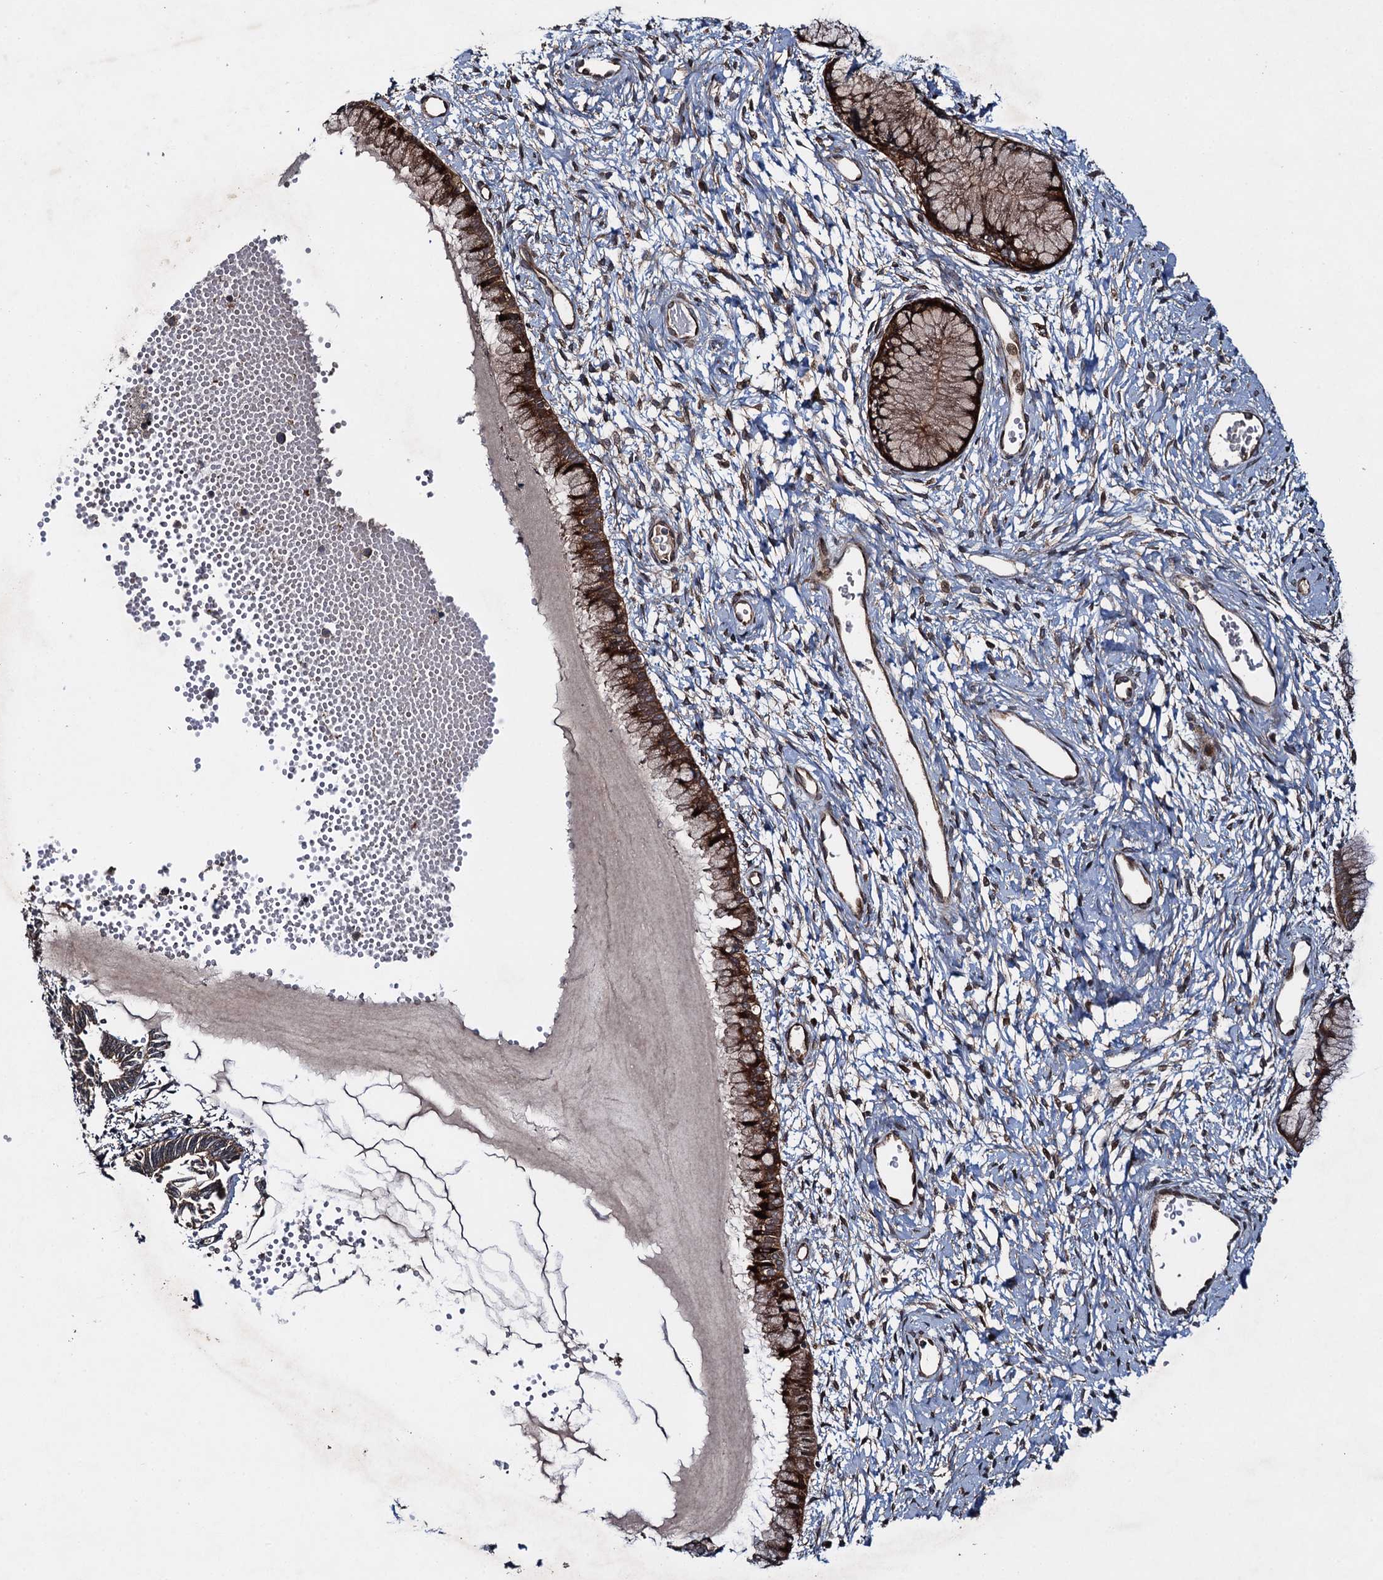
{"staining": {"intensity": "strong", "quantity": ">75%", "location": "cytoplasmic/membranous,nuclear"}, "tissue": "cervix", "cell_type": "Glandular cells", "image_type": "normal", "snomed": [{"axis": "morphology", "description": "Normal tissue, NOS"}, {"axis": "topography", "description": "Cervix"}], "caption": "DAB immunohistochemical staining of unremarkable cervix displays strong cytoplasmic/membranous,nuclear protein staining in about >75% of glandular cells.", "gene": "RHOBTB1", "patient": {"sex": "female", "age": 42}}